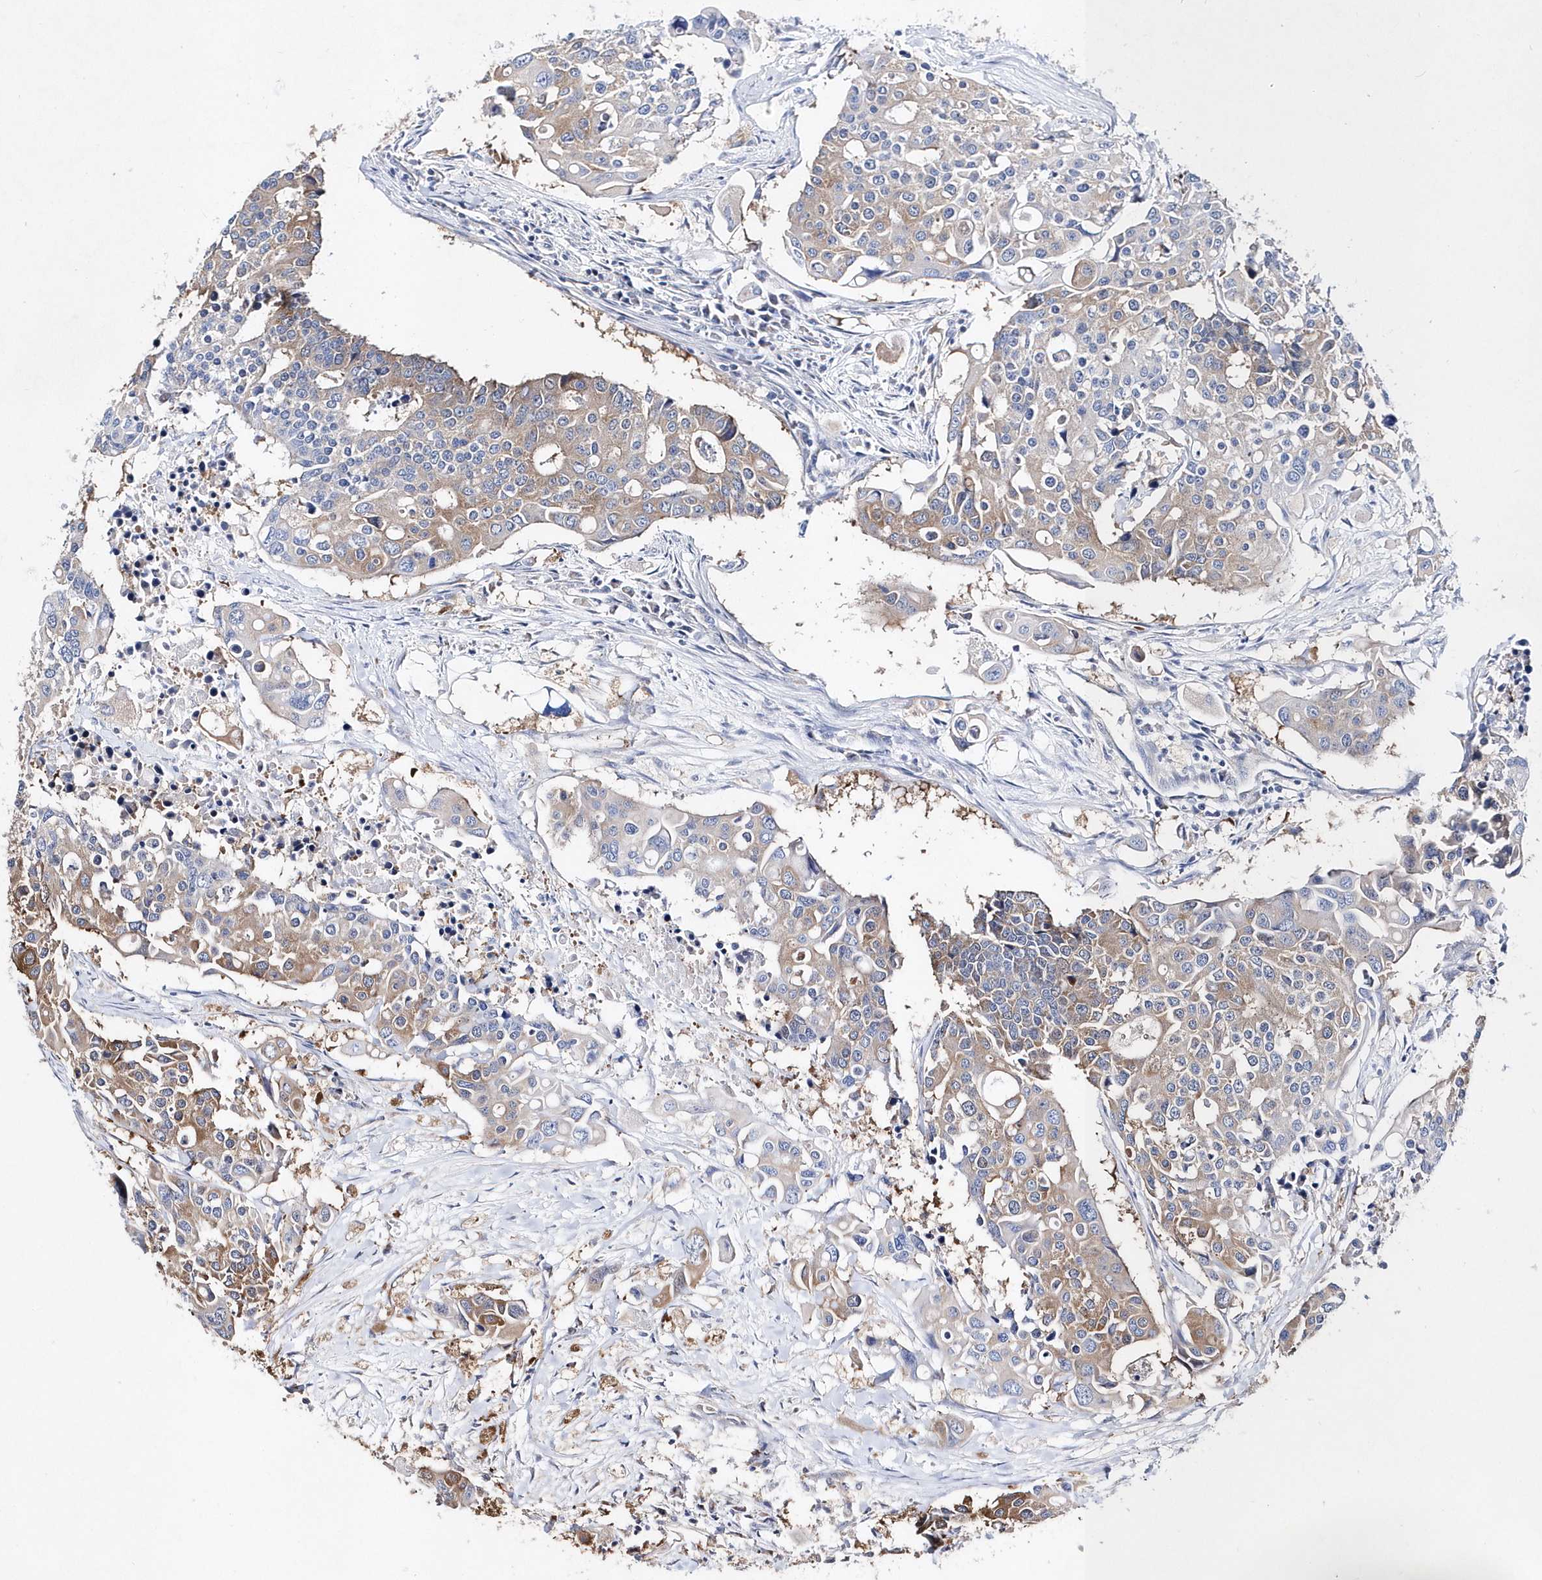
{"staining": {"intensity": "moderate", "quantity": ">75%", "location": "cytoplasmic/membranous"}, "tissue": "colorectal cancer", "cell_type": "Tumor cells", "image_type": "cancer", "snomed": [{"axis": "morphology", "description": "Adenocarcinoma, NOS"}, {"axis": "topography", "description": "Colon"}], "caption": "Colorectal adenocarcinoma stained for a protein (brown) exhibits moderate cytoplasmic/membranous positive staining in approximately >75% of tumor cells.", "gene": "JKAMP", "patient": {"sex": "male", "age": 77}}